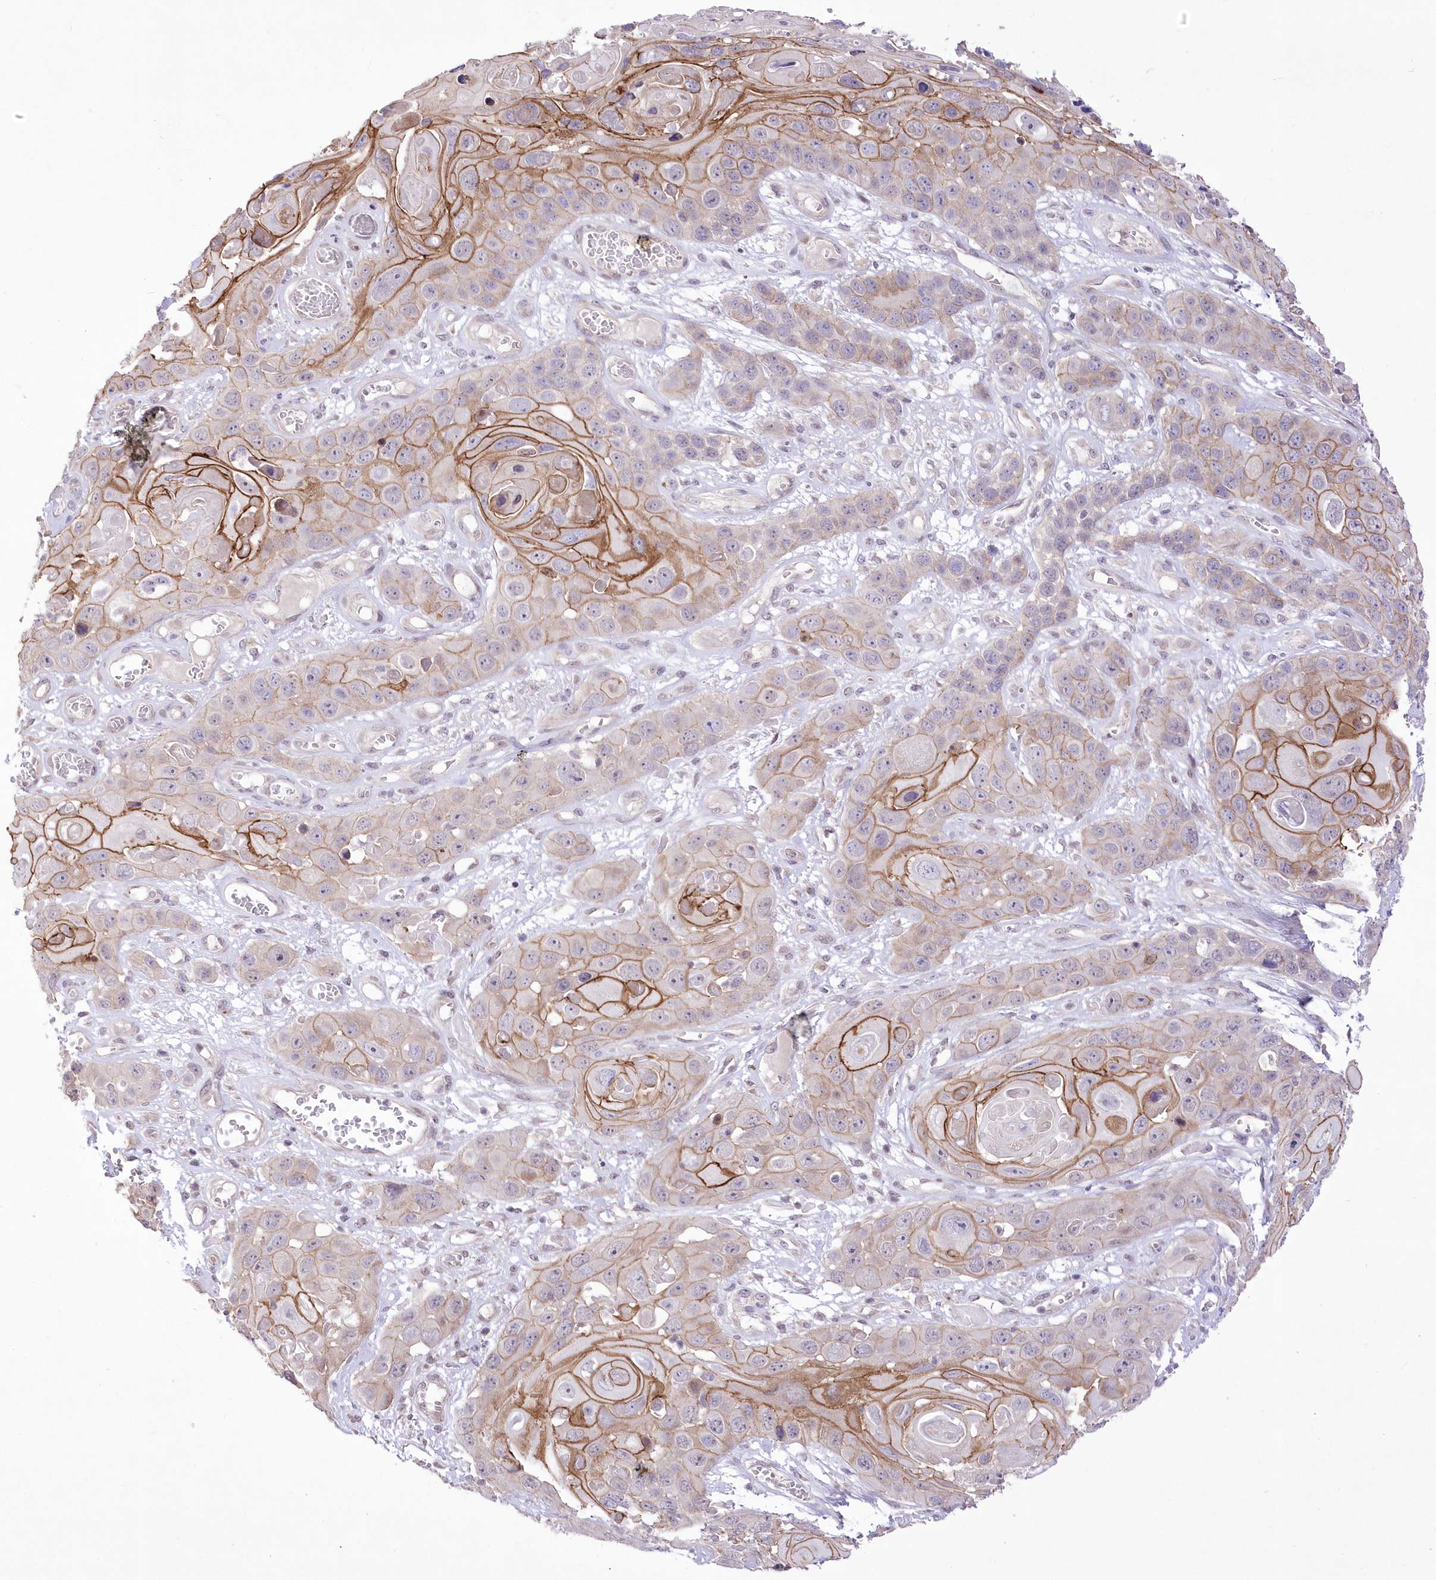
{"staining": {"intensity": "moderate", "quantity": "25%-75%", "location": "cytoplasmic/membranous"}, "tissue": "skin cancer", "cell_type": "Tumor cells", "image_type": "cancer", "snomed": [{"axis": "morphology", "description": "Squamous cell carcinoma, NOS"}, {"axis": "topography", "description": "Skin"}], "caption": "Protein staining exhibits moderate cytoplasmic/membranous positivity in about 25%-75% of tumor cells in skin squamous cell carcinoma. Immunohistochemistry stains the protein of interest in brown and the nuclei are stained blue.", "gene": "FAM241B", "patient": {"sex": "male", "age": 55}}